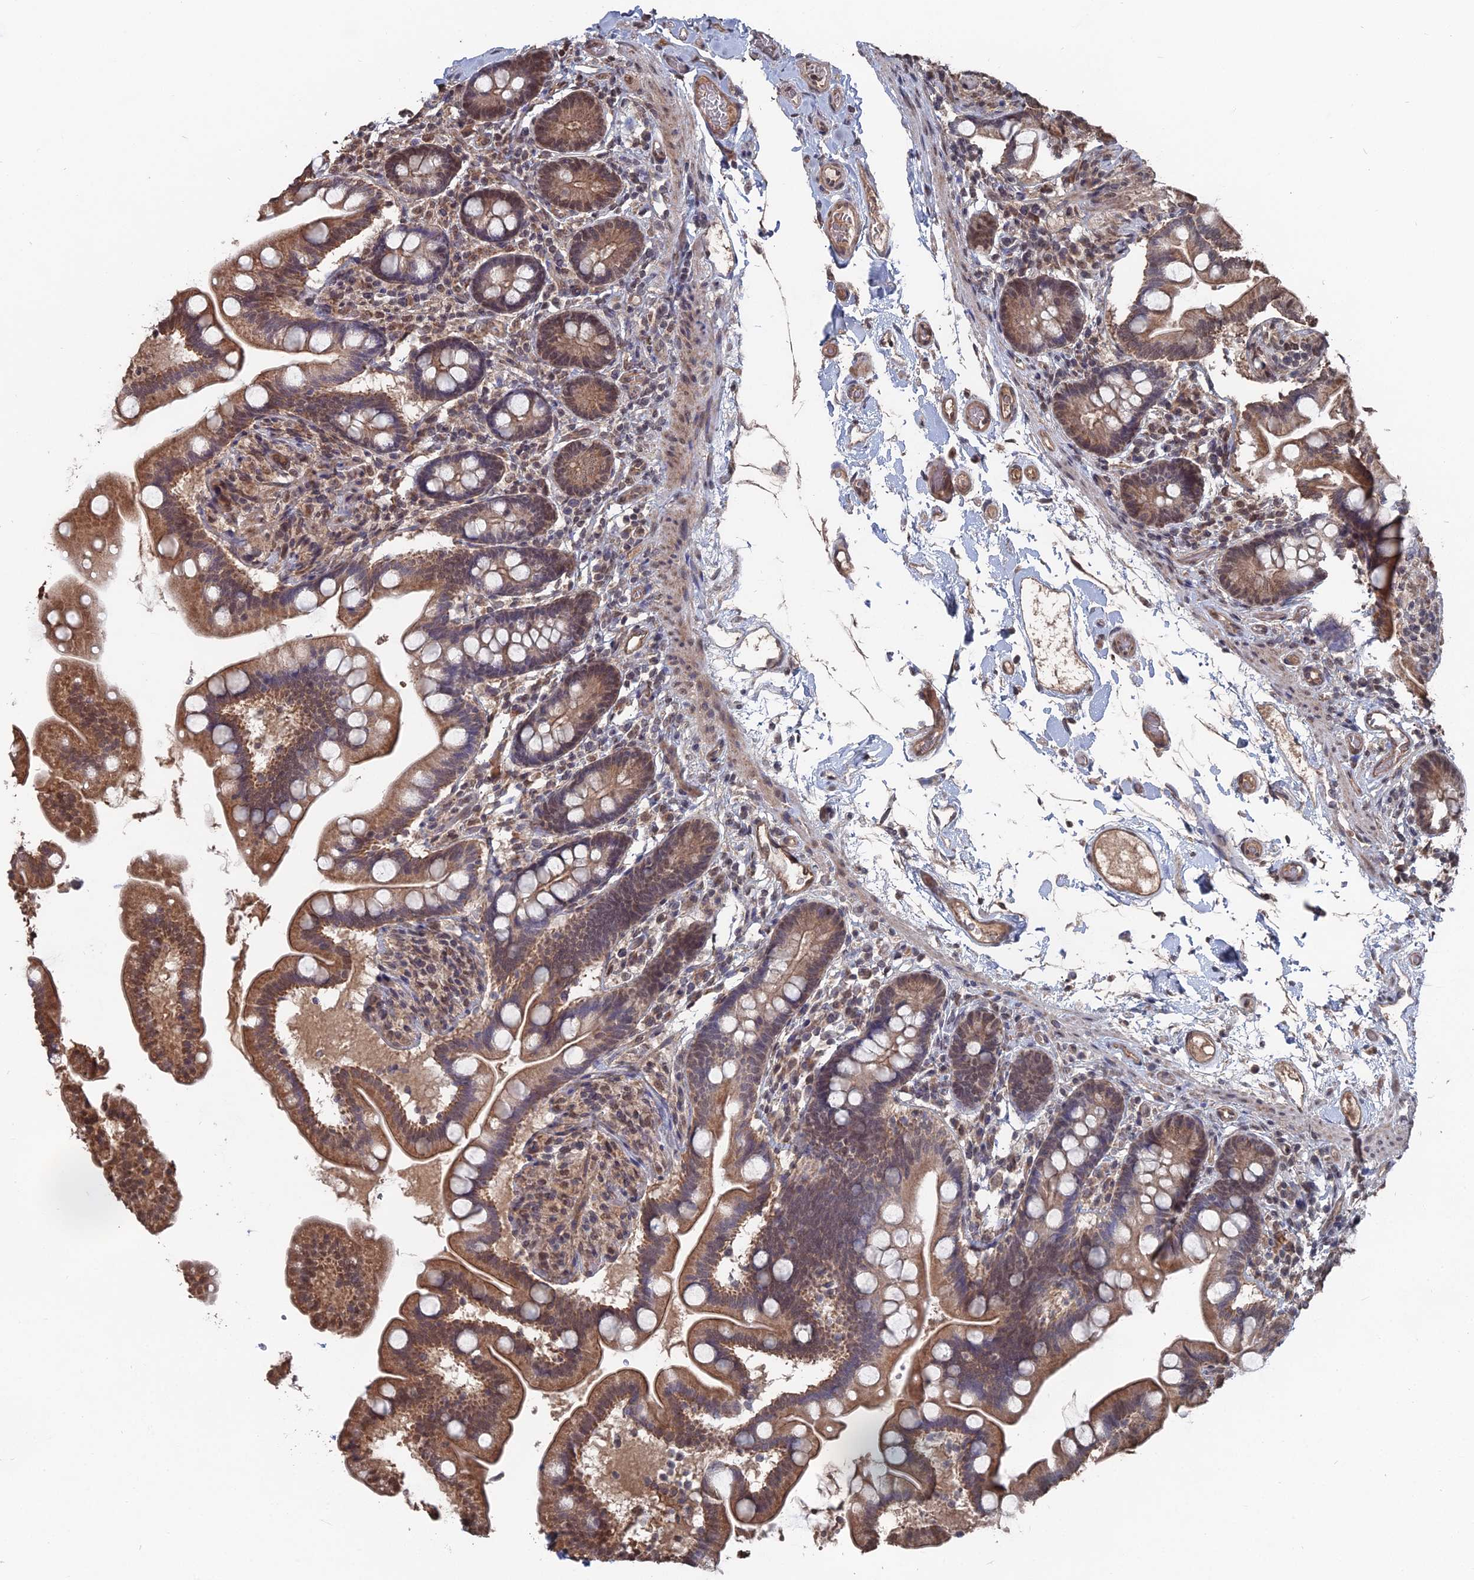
{"staining": {"intensity": "strong", "quantity": ">75%", "location": "cytoplasmic/membranous,nuclear"}, "tissue": "small intestine", "cell_type": "Glandular cells", "image_type": "normal", "snomed": [{"axis": "morphology", "description": "Normal tissue, NOS"}, {"axis": "topography", "description": "Small intestine"}], "caption": "Protein staining of benign small intestine shows strong cytoplasmic/membranous,nuclear positivity in about >75% of glandular cells. Nuclei are stained in blue.", "gene": "CCNP", "patient": {"sex": "female", "age": 64}}